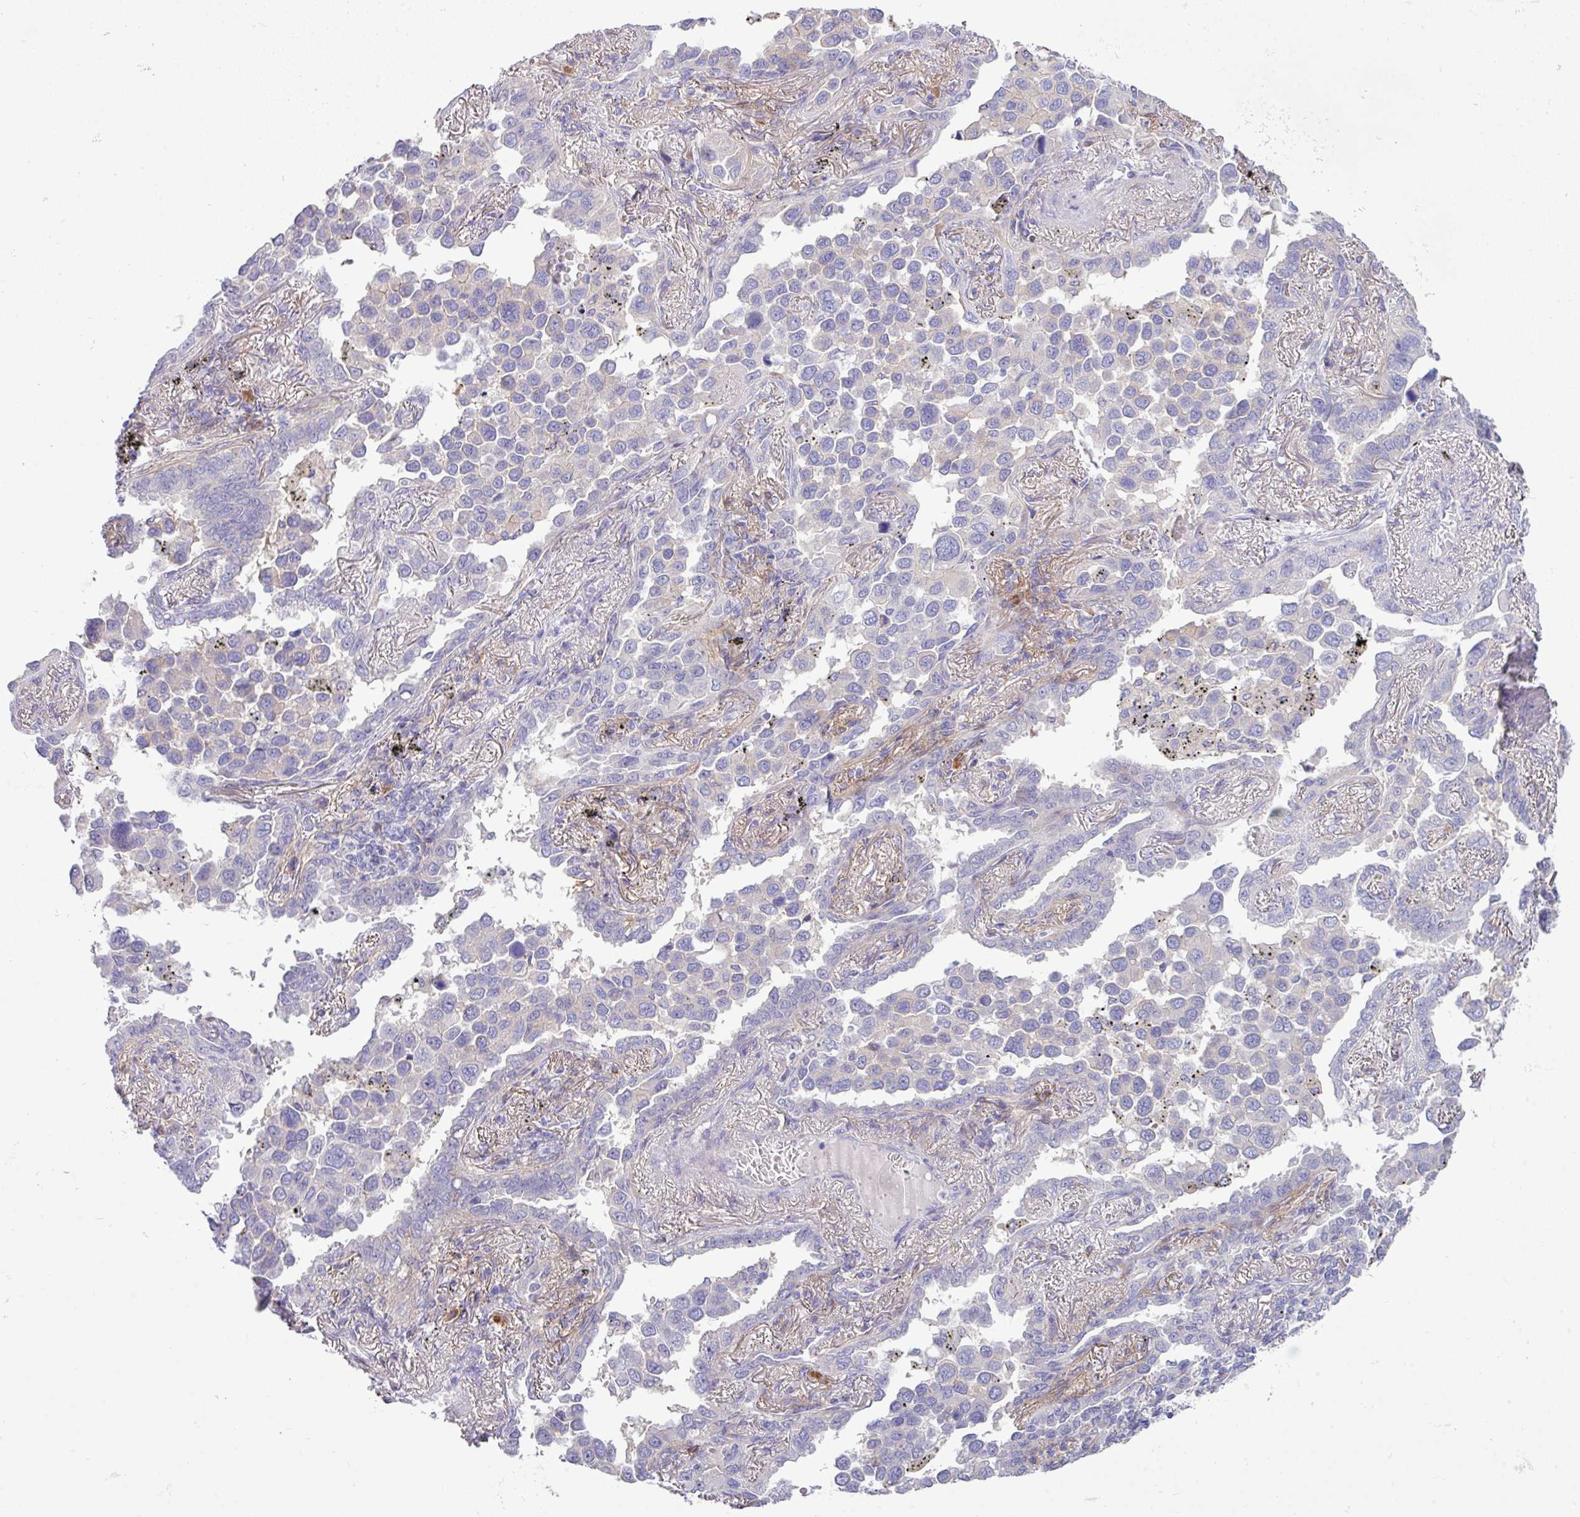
{"staining": {"intensity": "negative", "quantity": "none", "location": "none"}, "tissue": "lung cancer", "cell_type": "Tumor cells", "image_type": "cancer", "snomed": [{"axis": "morphology", "description": "Adenocarcinoma, NOS"}, {"axis": "topography", "description": "Lung"}], "caption": "Photomicrograph shows no protein expression in tumor cells of lung cancer tissue.", "gene": "KIRREL3", "patient": {"sex": "male", "age": 67}}